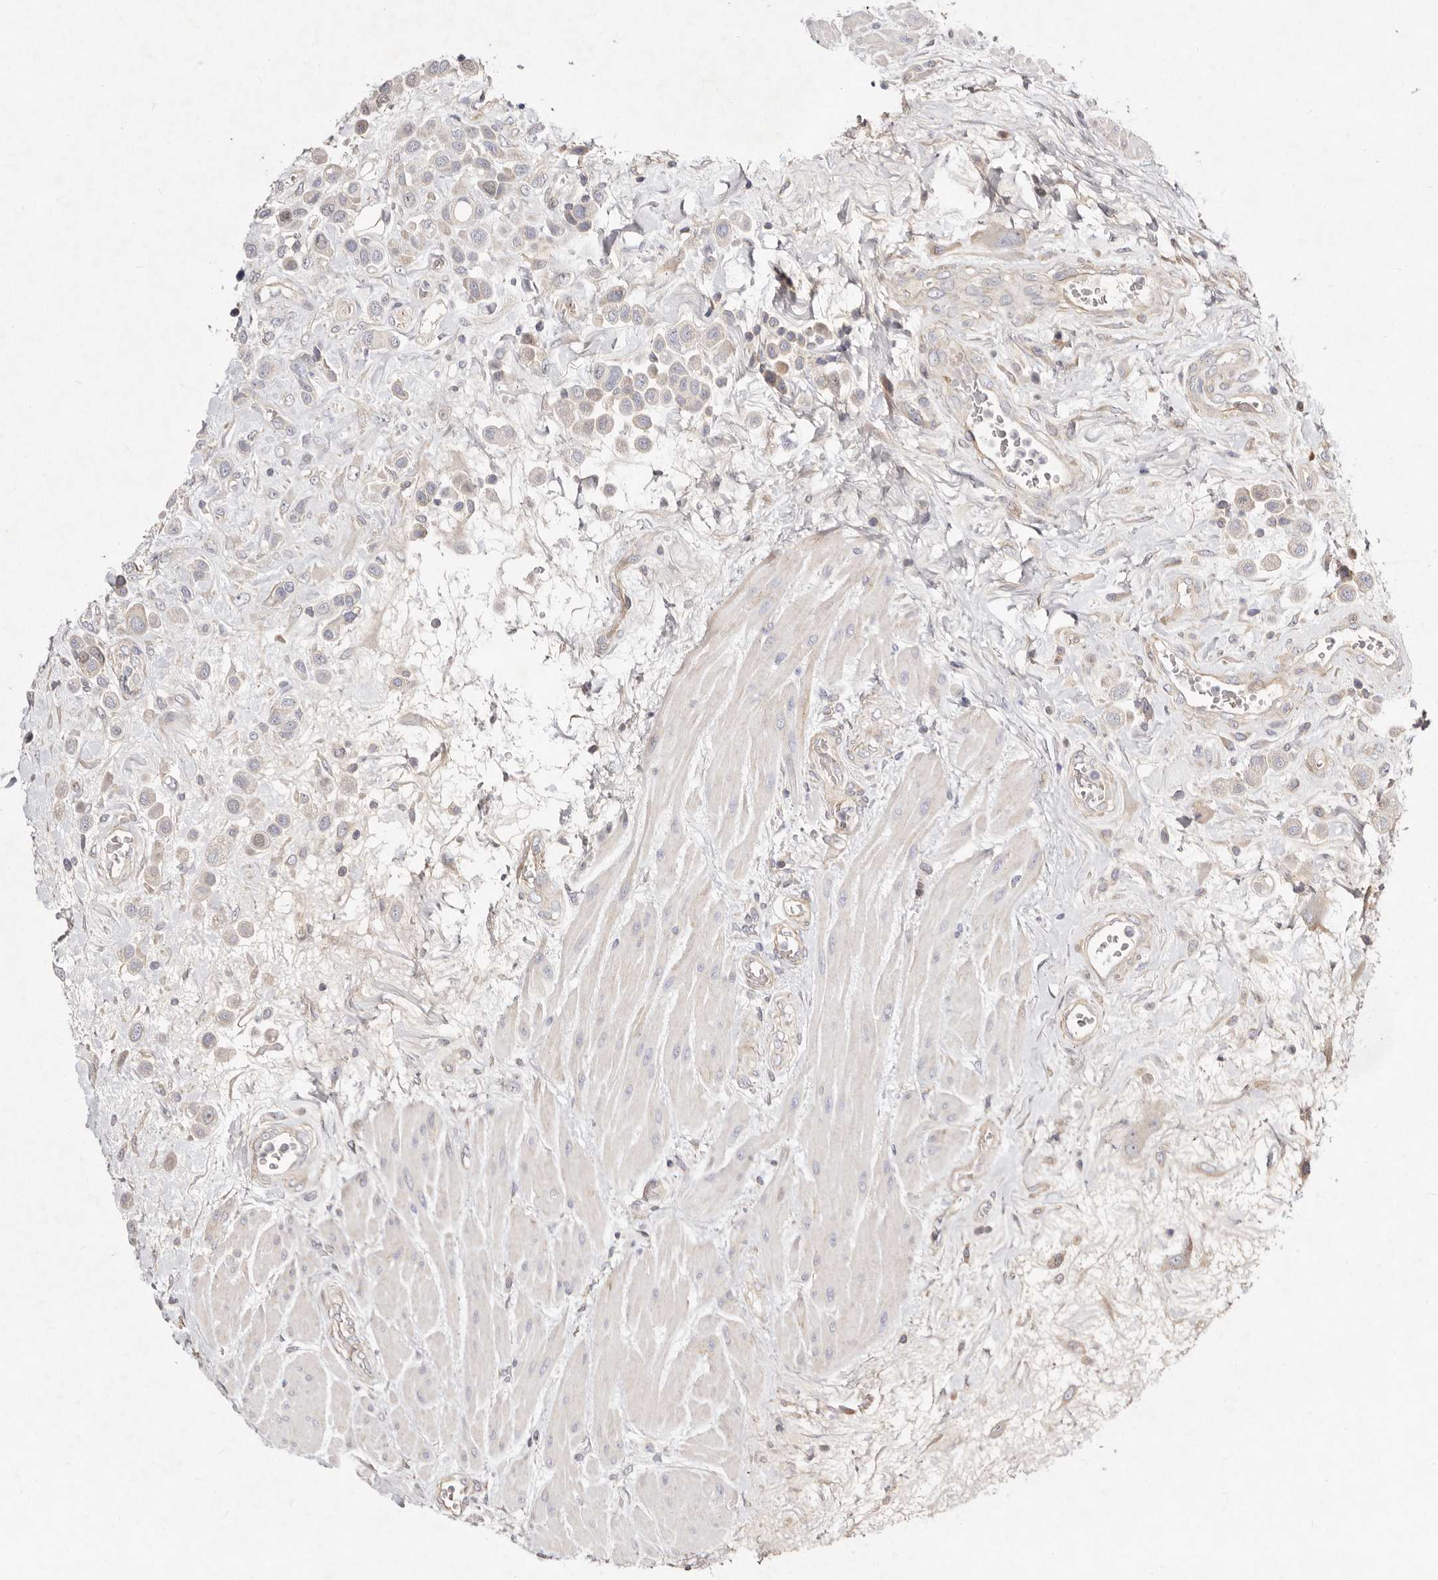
{"staining": {"intensity": "weak", "quantity": "<25%", "location": "cytoplasmic/membranous"}, "tissue": "urothelial cancer", "cell_type": "Tumor cells", "image_type": "cancer", "snomed": [{"axis": "morphology", "description": "Urothelial carcinoma, High grade"}, {"axis": "topography", "description": "Urinary bladder"}], "caption": "Immunohistochemical staining of human urothelial cancer exhibits no significant positivity in tumor cells.", "gene": "SLC25A20", "patient": {"sex": "male", "age": 50}}